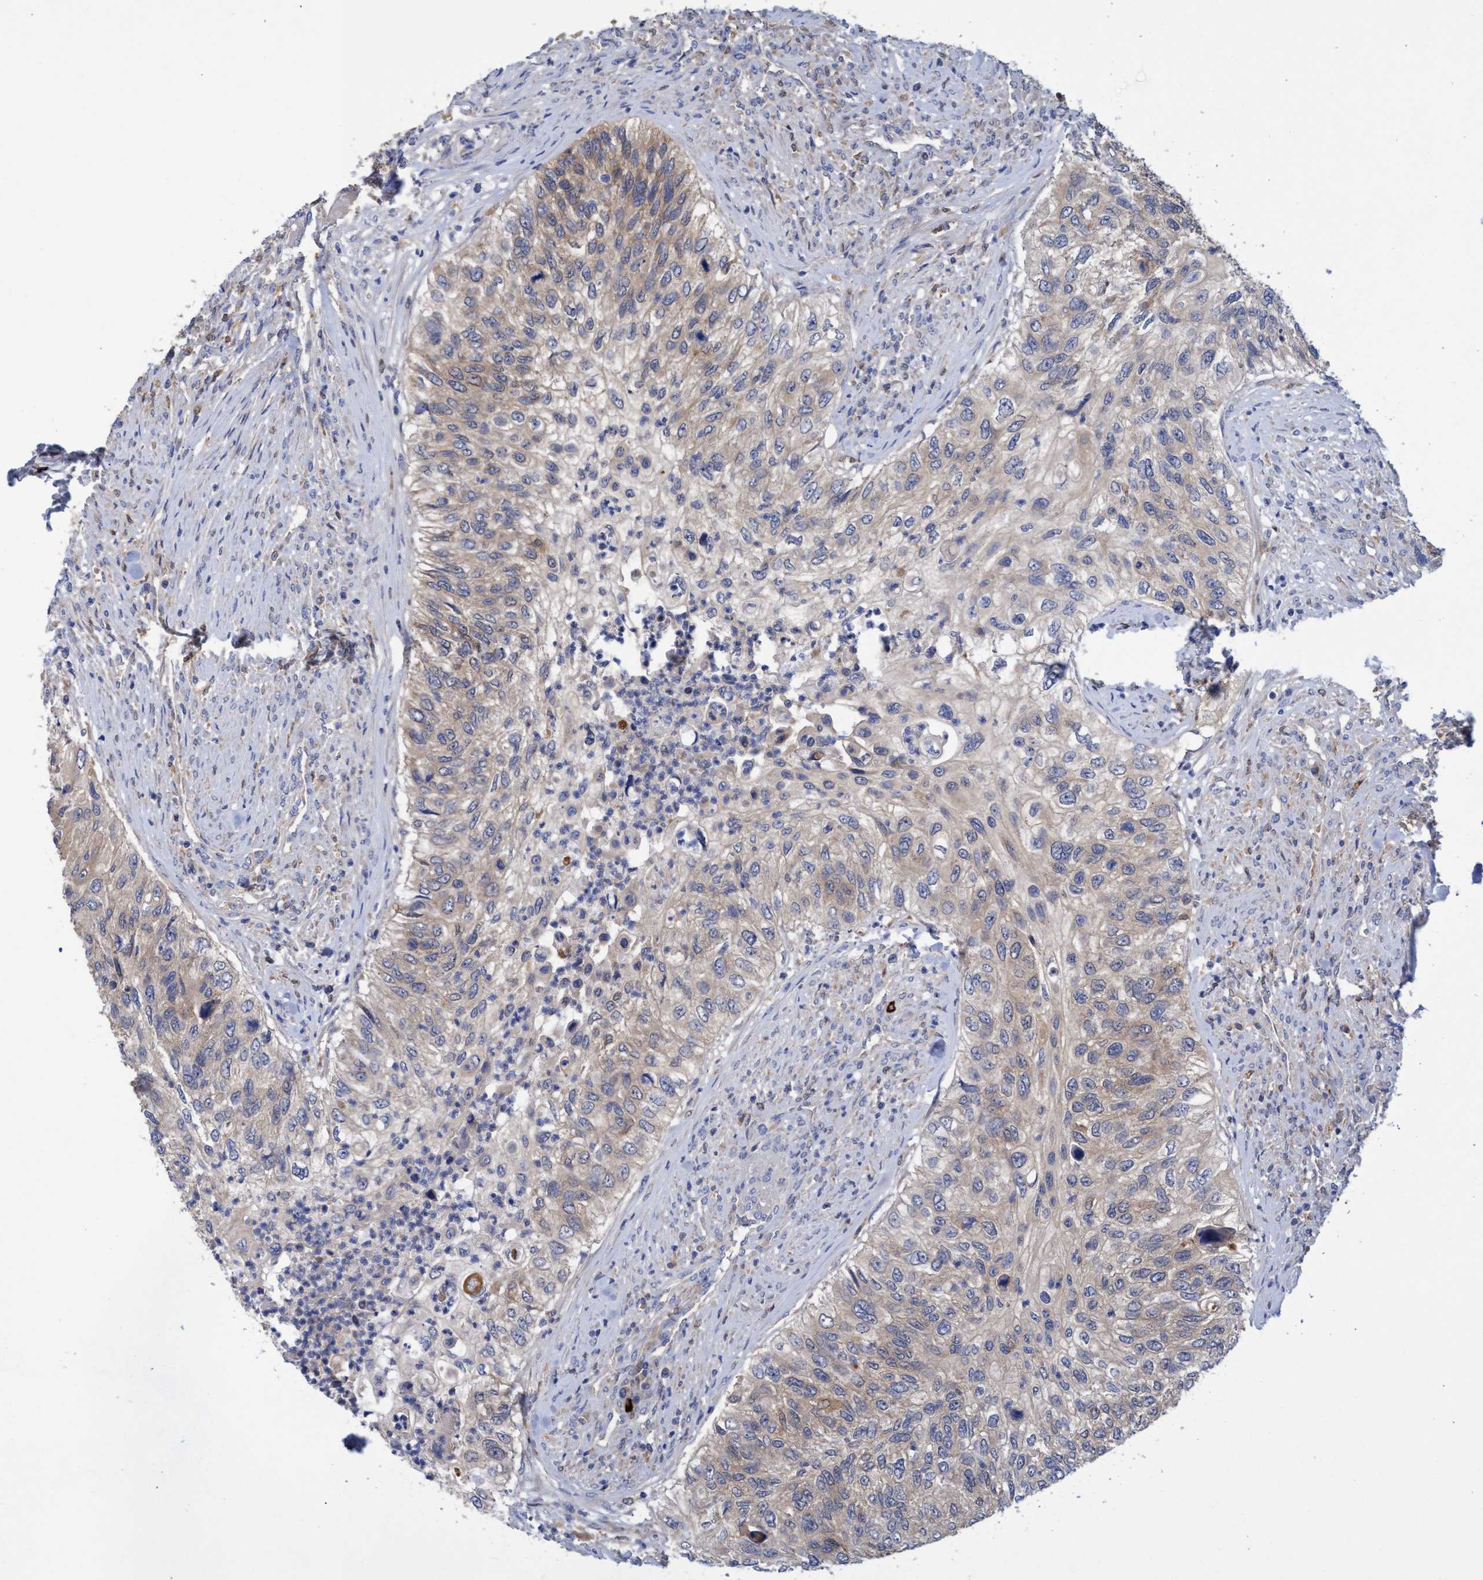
{"staining": {"intensity": "weak", "quantity": "<25%", "location": "cytoplasmic/membranous"}, "tissue": "urothelial cancer", "cell_type": "Tumor cells", "image_type": "cancer", "snomed": [{"axis": "morphology", "description": "Urothelial carcinoma, High grade"}, {"axis": "topography", "description": "Urinary bladder"}], "caption": "The IHC photomicrograph has no significant positivity in tumor cells of urothelial carcinoma (high-grade) tissue.", "gene": "PNPO", "patient": {"sex": "female", "age": 60}}